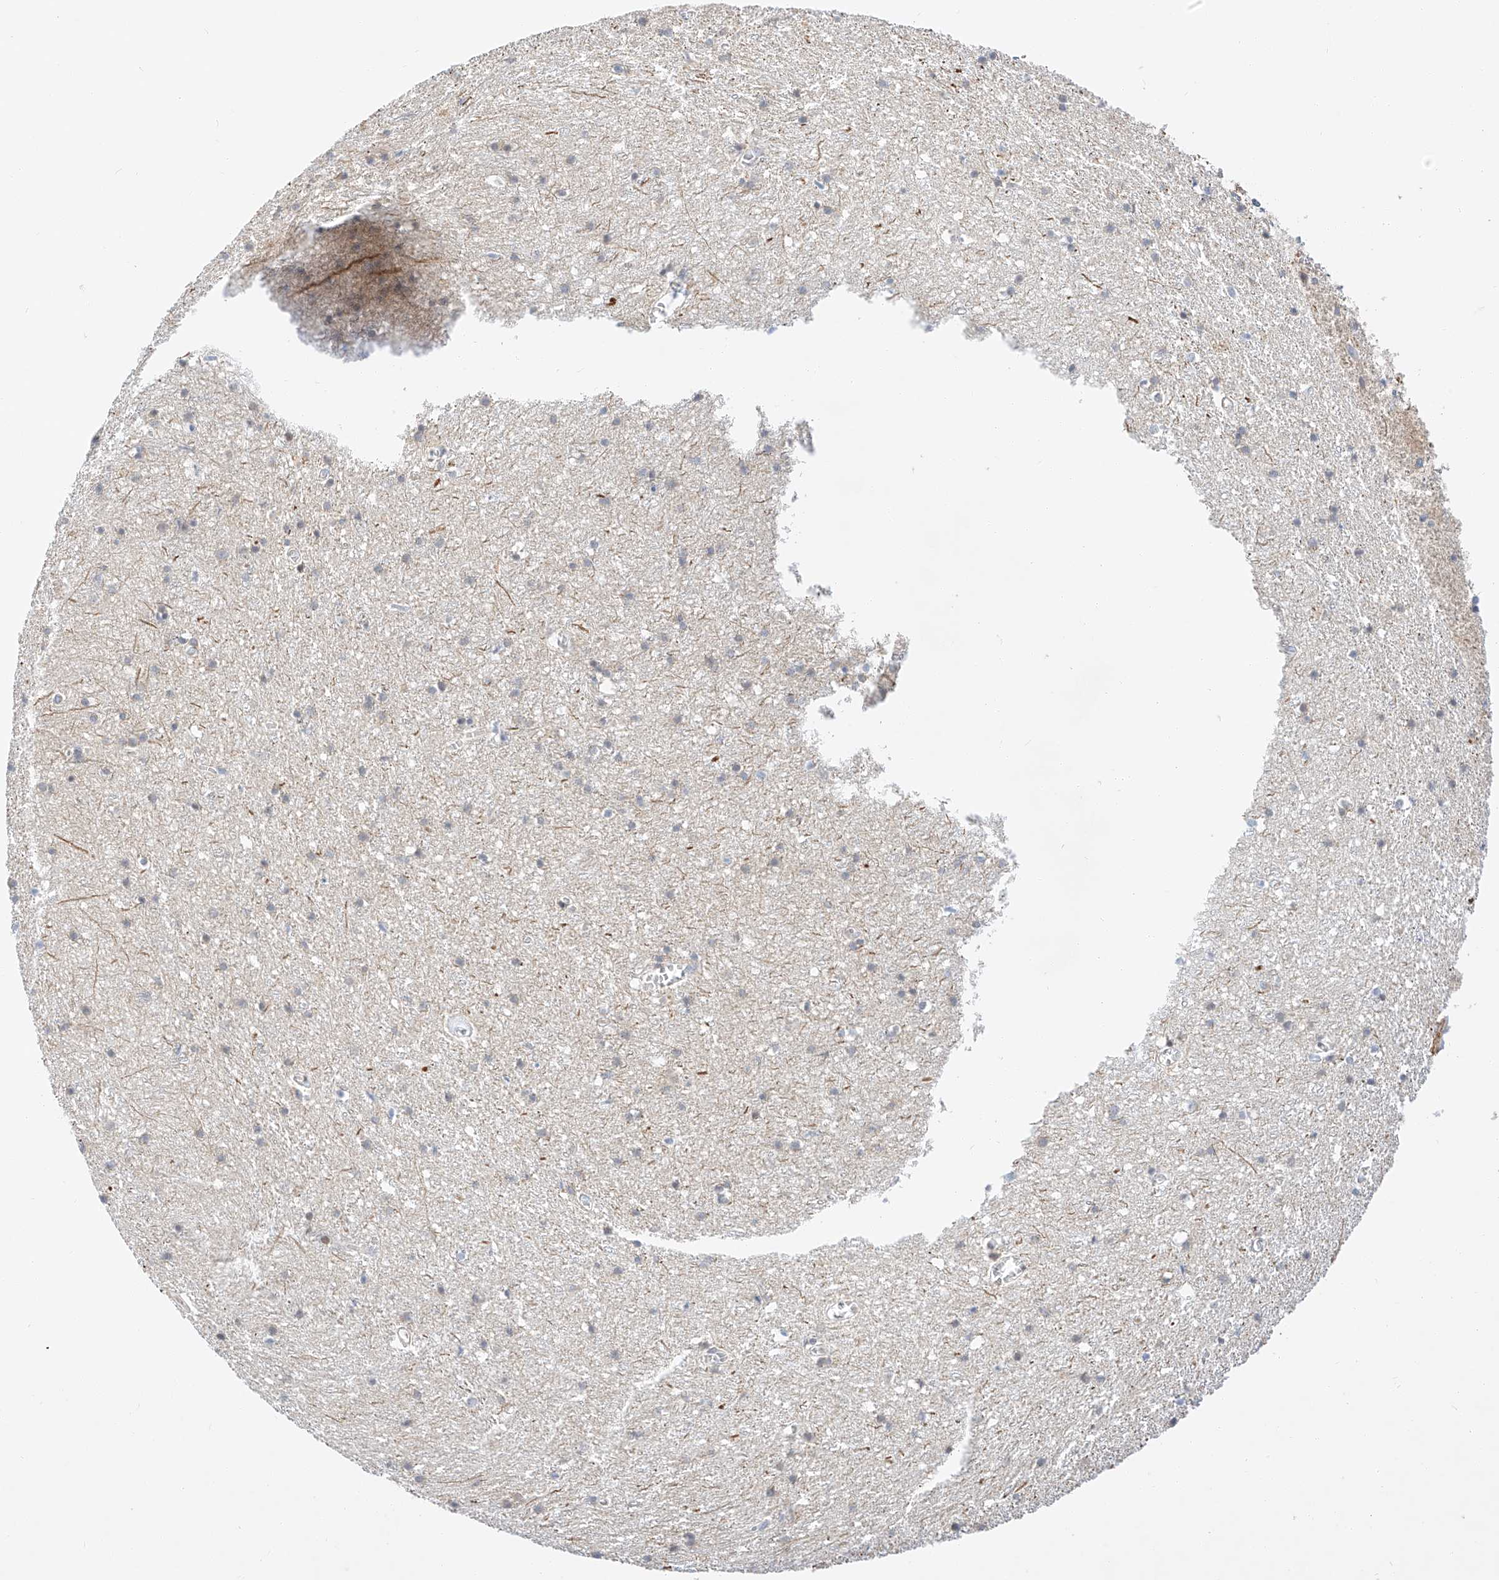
{"staining": {"intensity": "weak", "quantity": "25%-75%", "location": "cytoplasmic/membranous"}, "tissue": "cerebral cortex", "cell_type": "Endothelial cells", "image_type": "normal", "snomed": [{"axis": "morphology", "description": "Normal tissue, NOS"}, {"axis": "topography", "description": "Cerebral cortex"}], "caption": "Protein staining of normal cerebral cortex shows weak cytoplasmic/membranous staining in about 25%-75% of endothelial cells. Using DAB (brown) and hematoxylin (blue) stains, captured at high magnification using brightfield microscopy.", "gene": "C6orf118", "patient": {"sex": "female", "age": 64}}